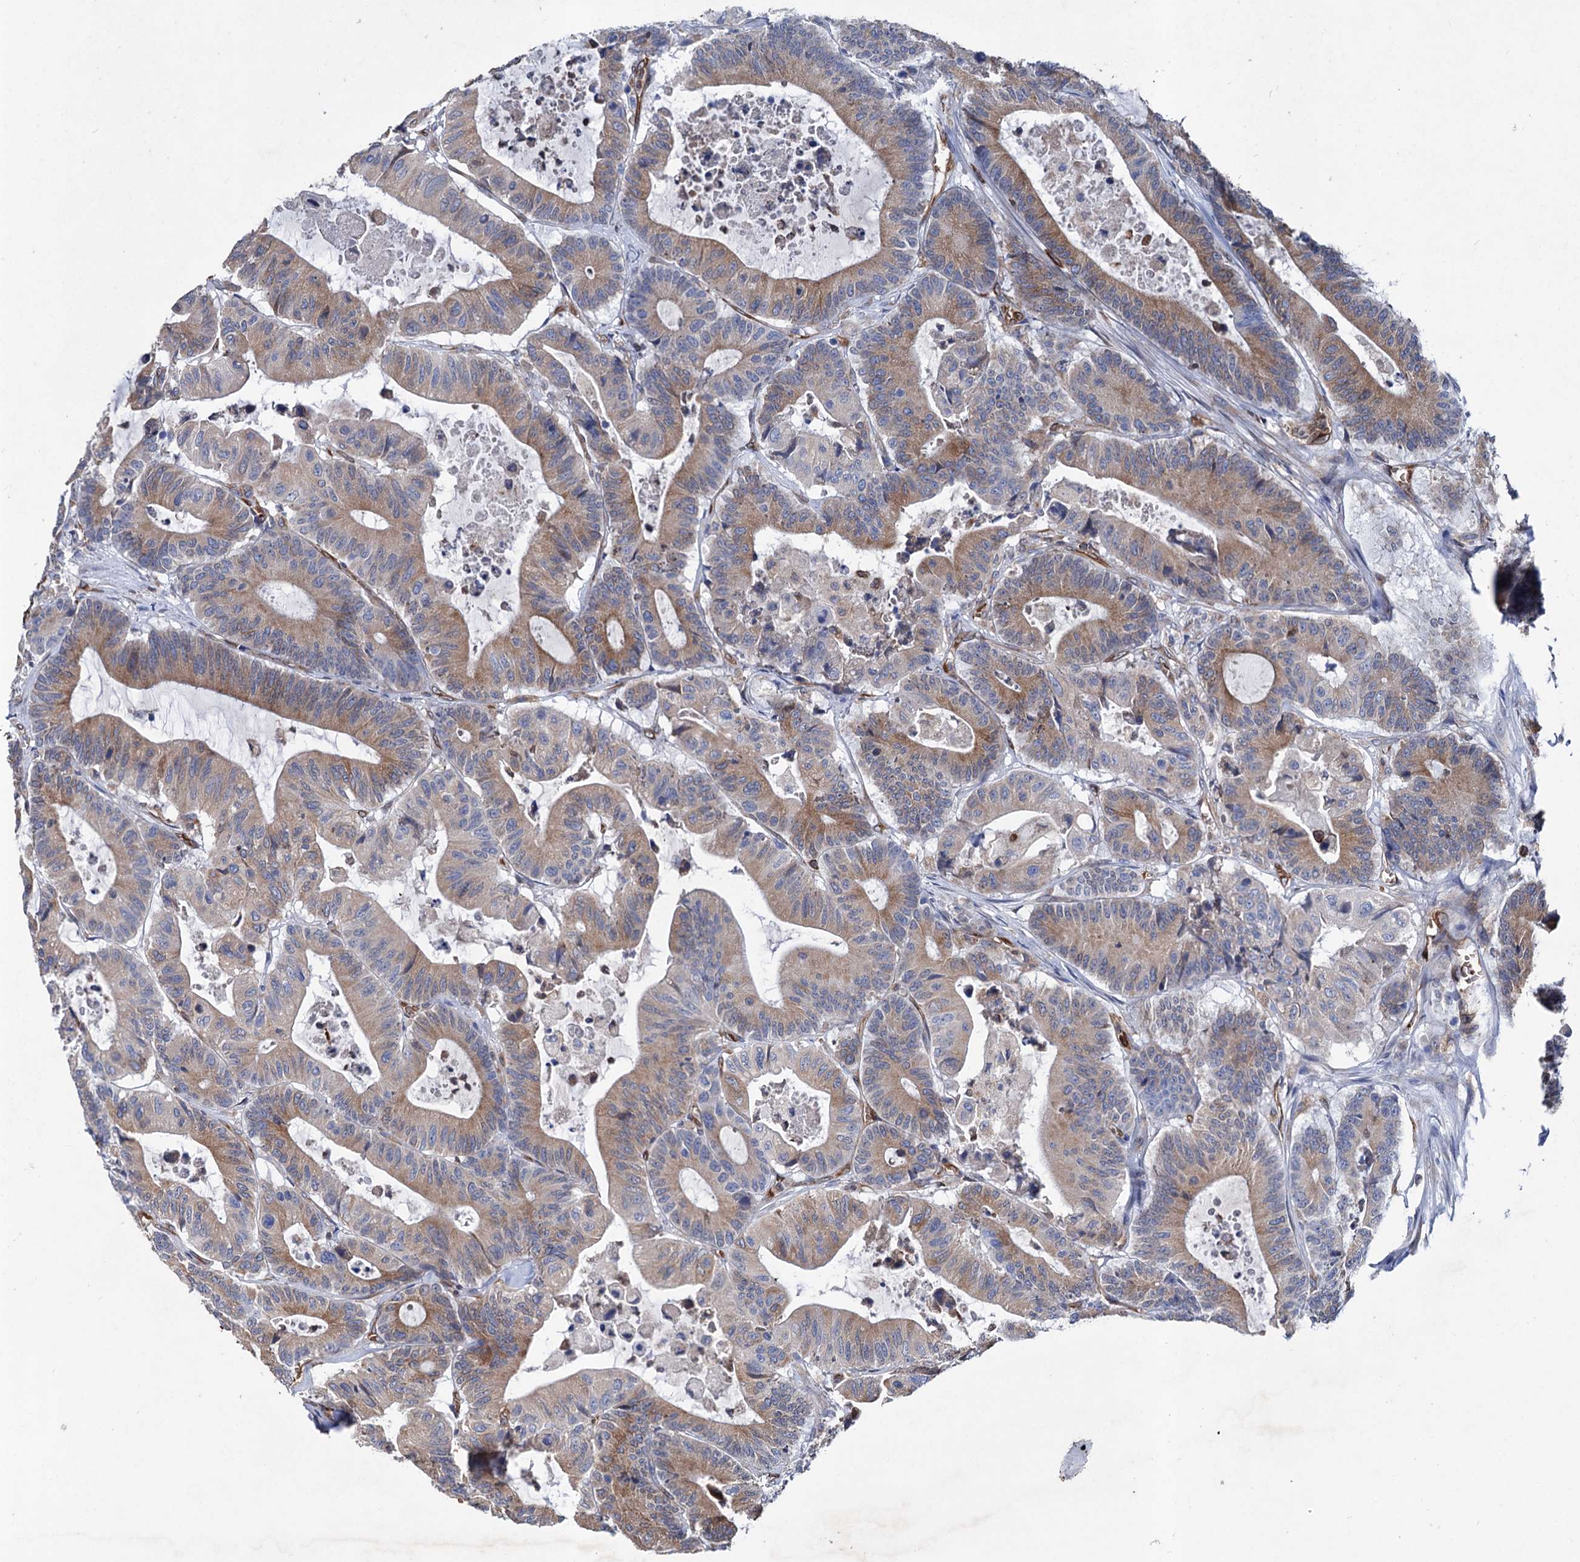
{"staining": {"intensity": "moderate", "quantity": "25%-75%", "location": "cytoplasmic/membranous"}, "tissue": "colorectal cancer", "cell_type": "Tumor cells", "image_type": "cancer", "snomed": [{"axis": "morphology", "description": "Adenocarcinoma, NOS"}, {"axis": "topography", "description": "Colon"}], "caption": "Immunohistochemistry (DAB) staining of human colorectal cancer (adenocarcinoma) shows moderate cytoplasmic/membranous protein expression in about 25%-75% of tumor cells.", "gene": "STING1", "patient": {"sex": "female", "age": 84}}